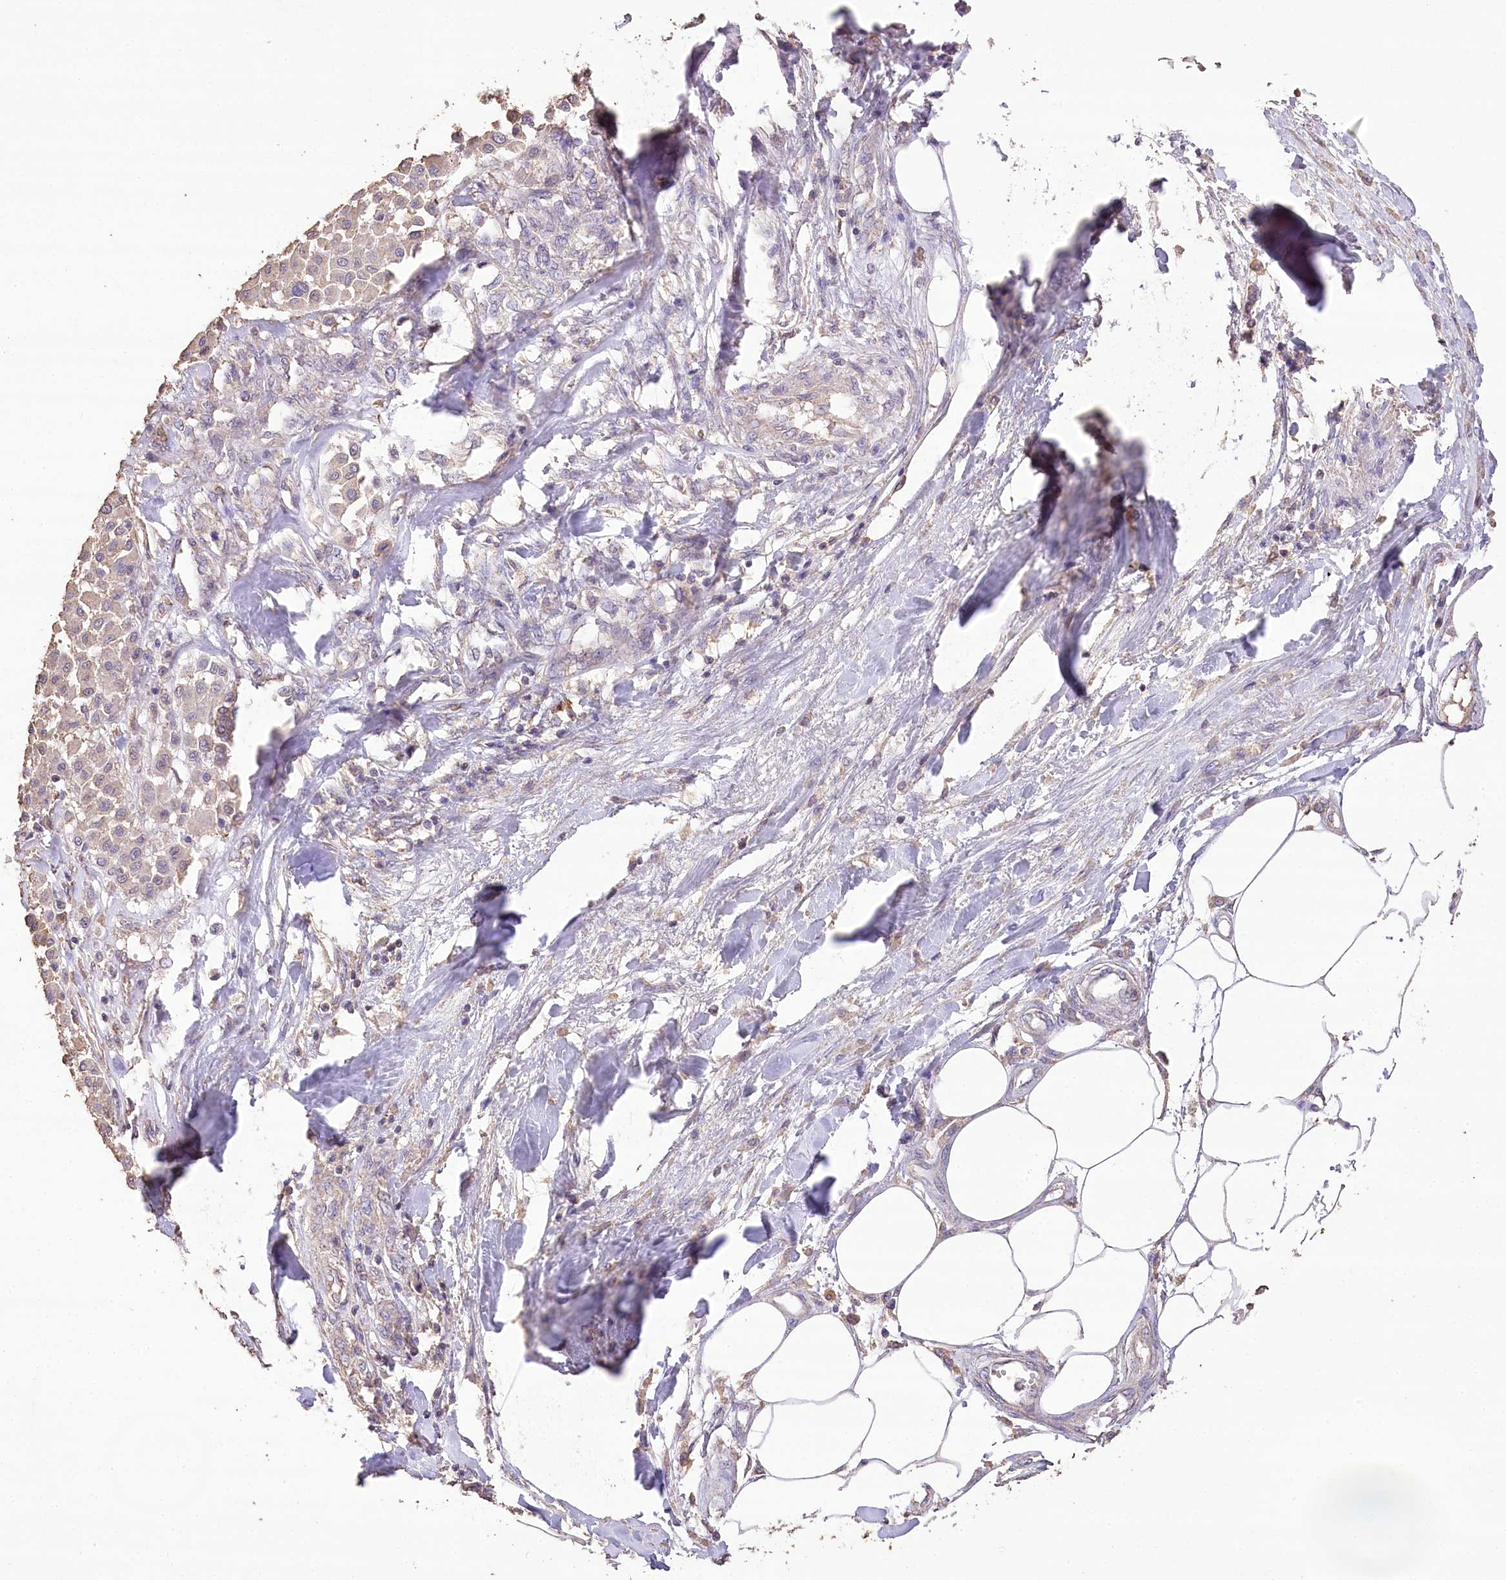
{"staining": {"intensity": "negative", "quantity": "none", "location": "none"}, "tissue": "melanoma", "cell_type": "Tumor cells", "image_type": "cancer", "snomed": [{"axis": "morphology", "description": "Malignant melanoma, Metastatic site"}, {"axis": "topography", "description": "Soft tissue"}], "caption": "IHC image of human malignant melanoma (metastatic site) stained for a protein (brown), which demonstrates no expression in tumor cells.", "gene": "IREB2", "patient": {"sex": "male", "age": 41}}